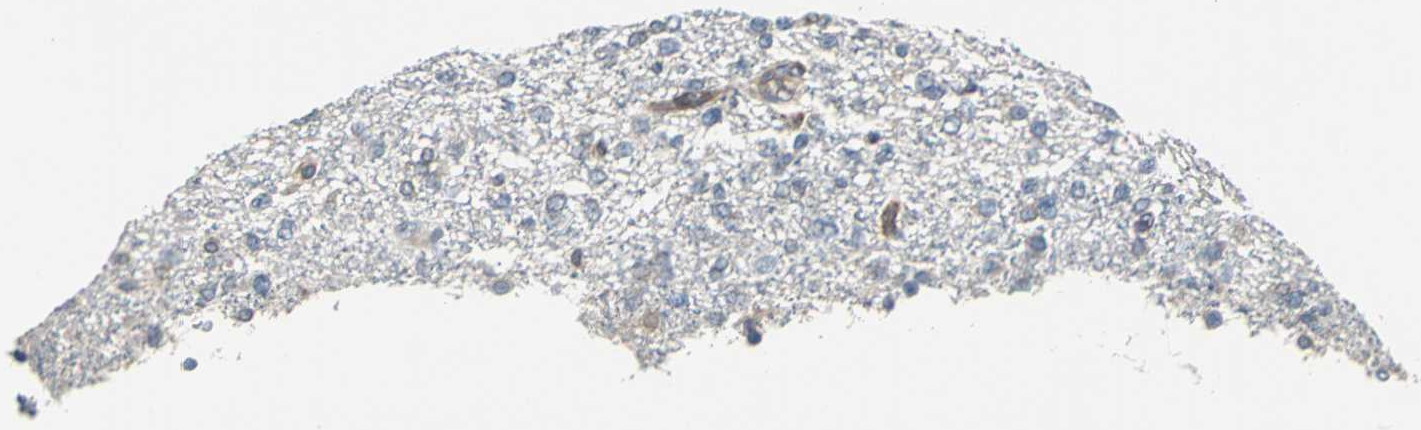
{"staining": {"intensity": "weak", "quantity": "<25%", "location": "cytoplasmic/membranous"}, "tissue": "glioma", "cell_type": "Tumor cells", "image_type": "cancer", "snomed": [{"axis": "morphology", "description": "Glioma, malignant, Low grade"}, {"axis": "topography", "description": "Brain"}], "caption": "The histopathology image reveals no staining of tumor cells in malignant glioma (low-grade).", "gene": "HTATIP2", "patient": {"sex": "male", "age": 42}}